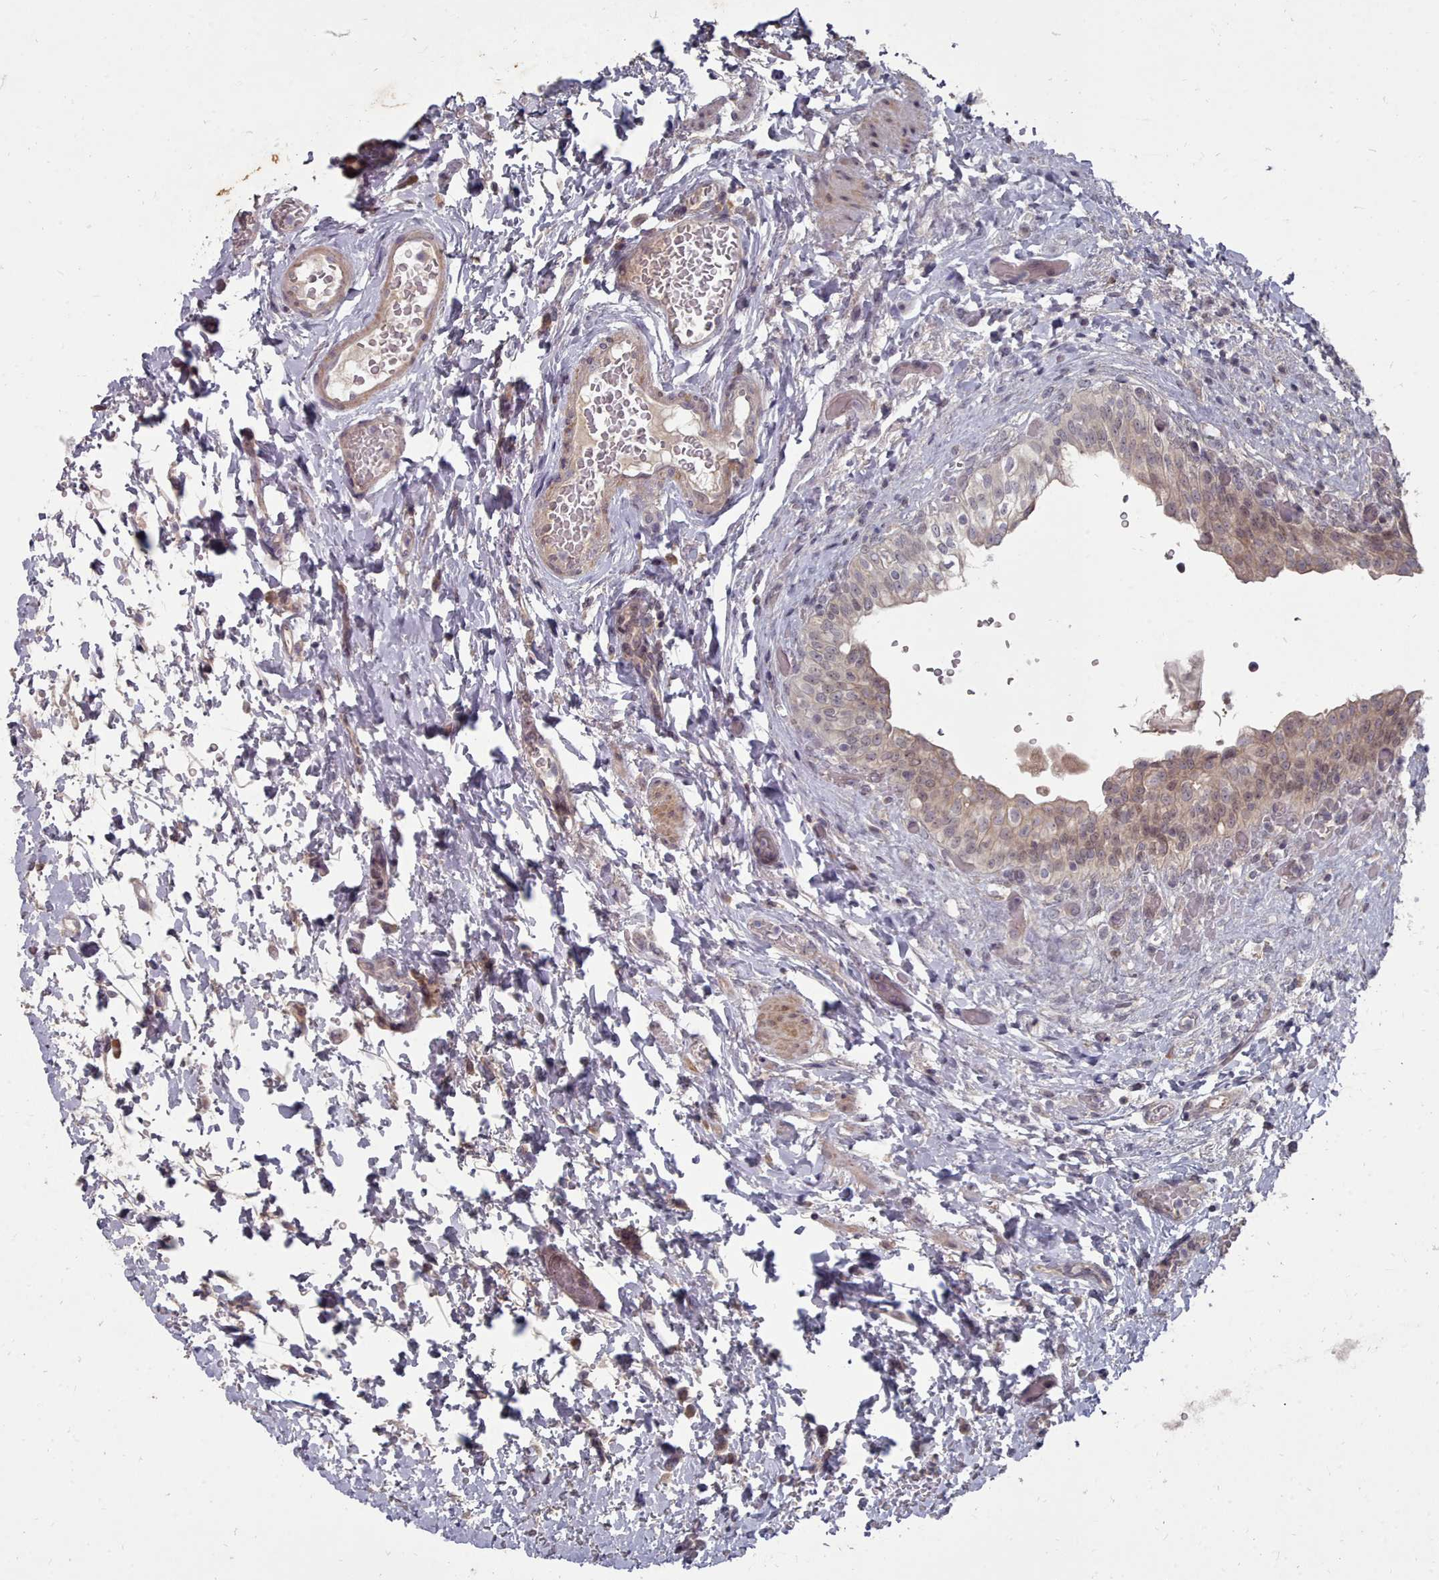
{"staining": {"intensity": "weak", "quantity": "25%-75%", "location": "cytoplasmic/membranous"}, "tissue": "urinary bladder", "cell_type": "Urothelial cells", "image_type": "normal", "snomed": [{"axis": "morphology", "description": "Normal tissue, NOS"}, {"axis": "topography", "description": "Urinary bladder"}], "caption": "Urinary bladder stained with immunohistochemistry demonstrates weak cytoplasmic/membranous expression in approximately 25%-75% of urothelial cells.", "gene": "ACKR3", "patient": {"sex": "male", "age": 69}}